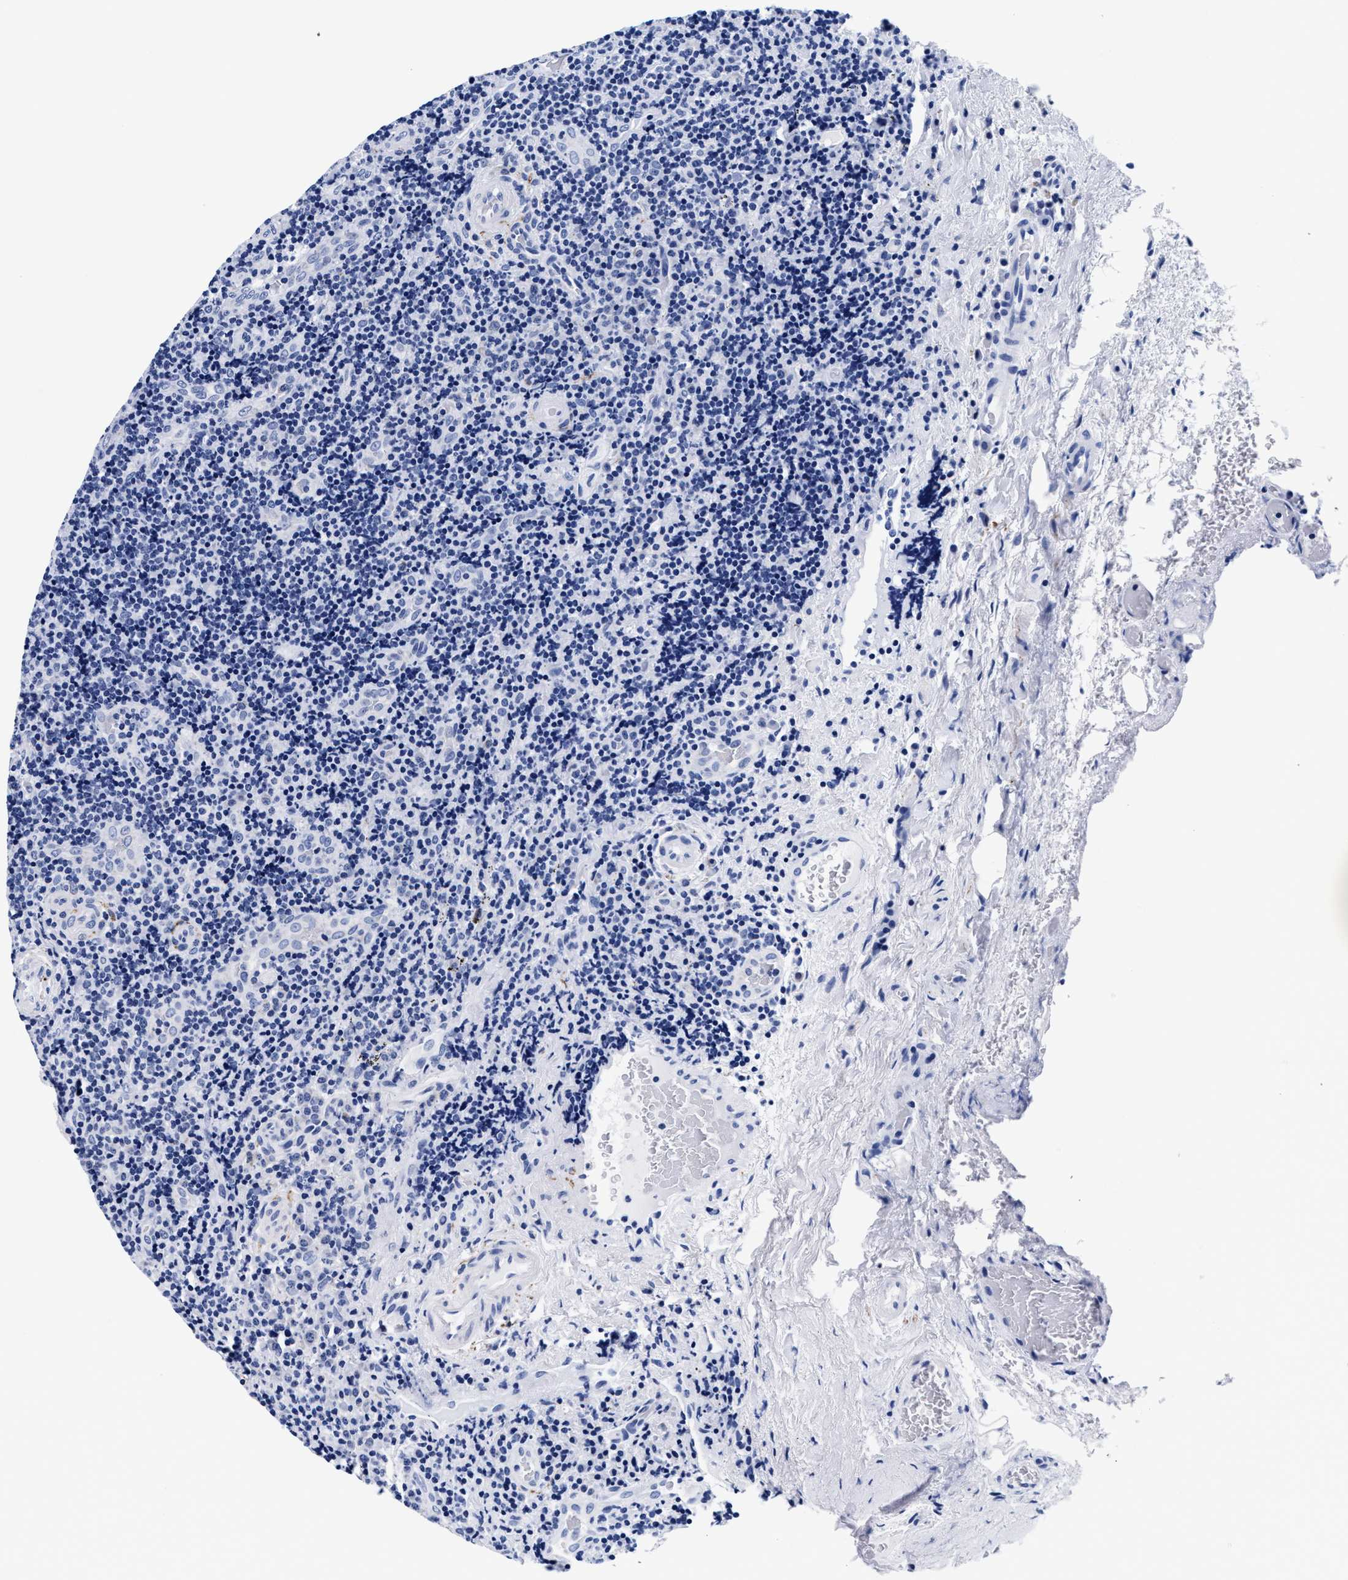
{"staining": {"intensity": "negative", "quantity": "none", "location": "none"}, "tissue": "lymphoma", "cell_type": "Tumor cells", "image_type": "cancer", "snomed": [{"axis": "morphology", "description": "Malignant lymphoma, non-Hodgkin's type, High grade"}, {"axis": "topography", "description": "Tonsil"}], "caption": "Immunohistochemistry image of human lymphoma stained for a protein (brown), which demonstrates no expression in tumor cells.", "gene": "RAB3B", "patient": {"sex": "female", "age": 36}}